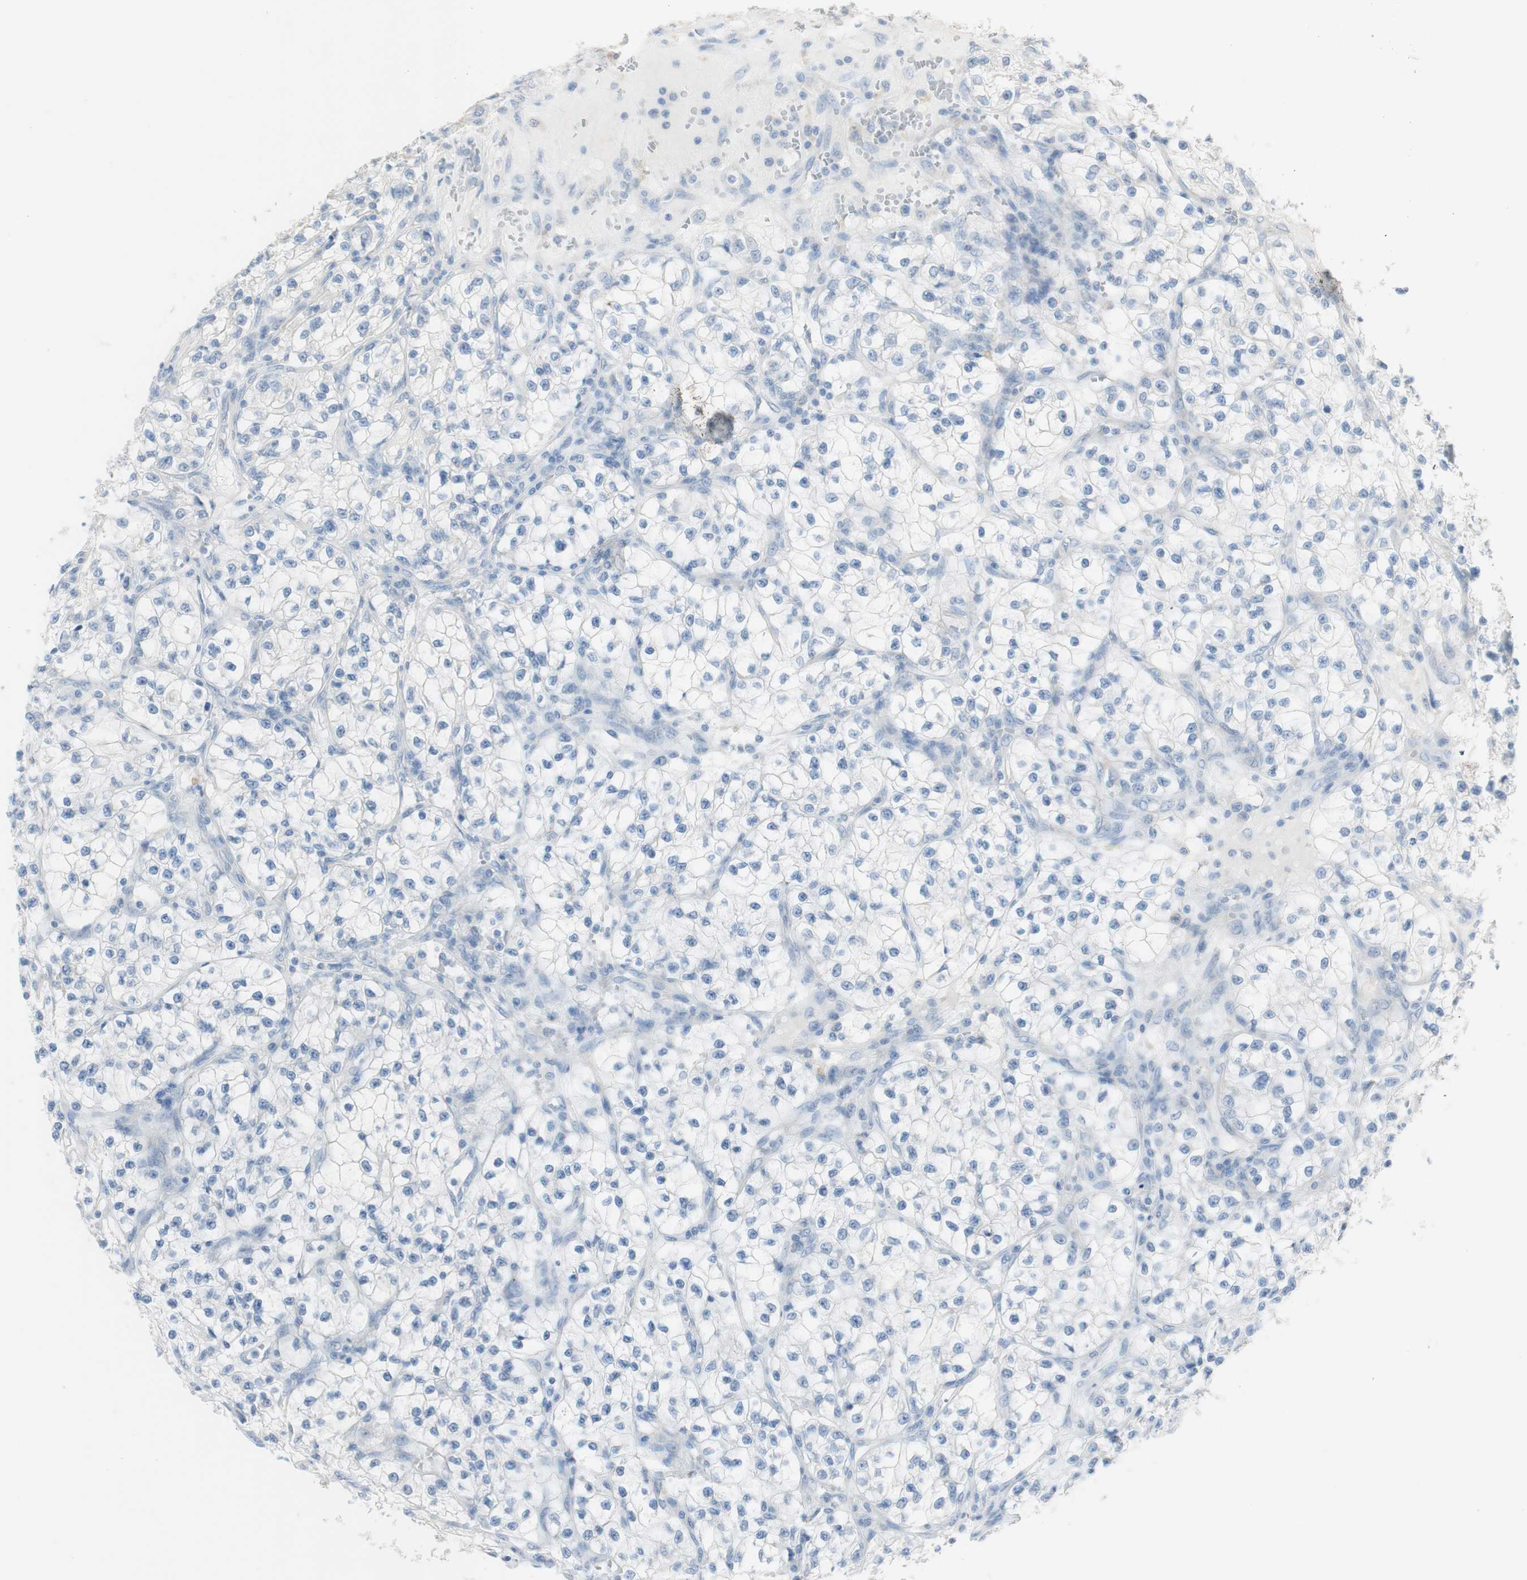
{"staining": {"intensity": "negative", "quantity": "none", "location": "none"}, "tissue": "renal cancer", "cell_type": "Tumor cells", "image_type": "cancer", "snomed": [{"axis": "morphology", "description": "Adenocarcinoma, NOS"}, {"axis": "topography", "description": "Kidney"}], "caption": "This photomicrograph is of renal cancer (adenocarcinoma) stained with immunohistochemistry (IHC) to label a protein in brown with the nuclei are counter-stained blue. There is no staining in tumor cells.", "gene": "ART3", "patient": {"sex": "female", "age": 57}}